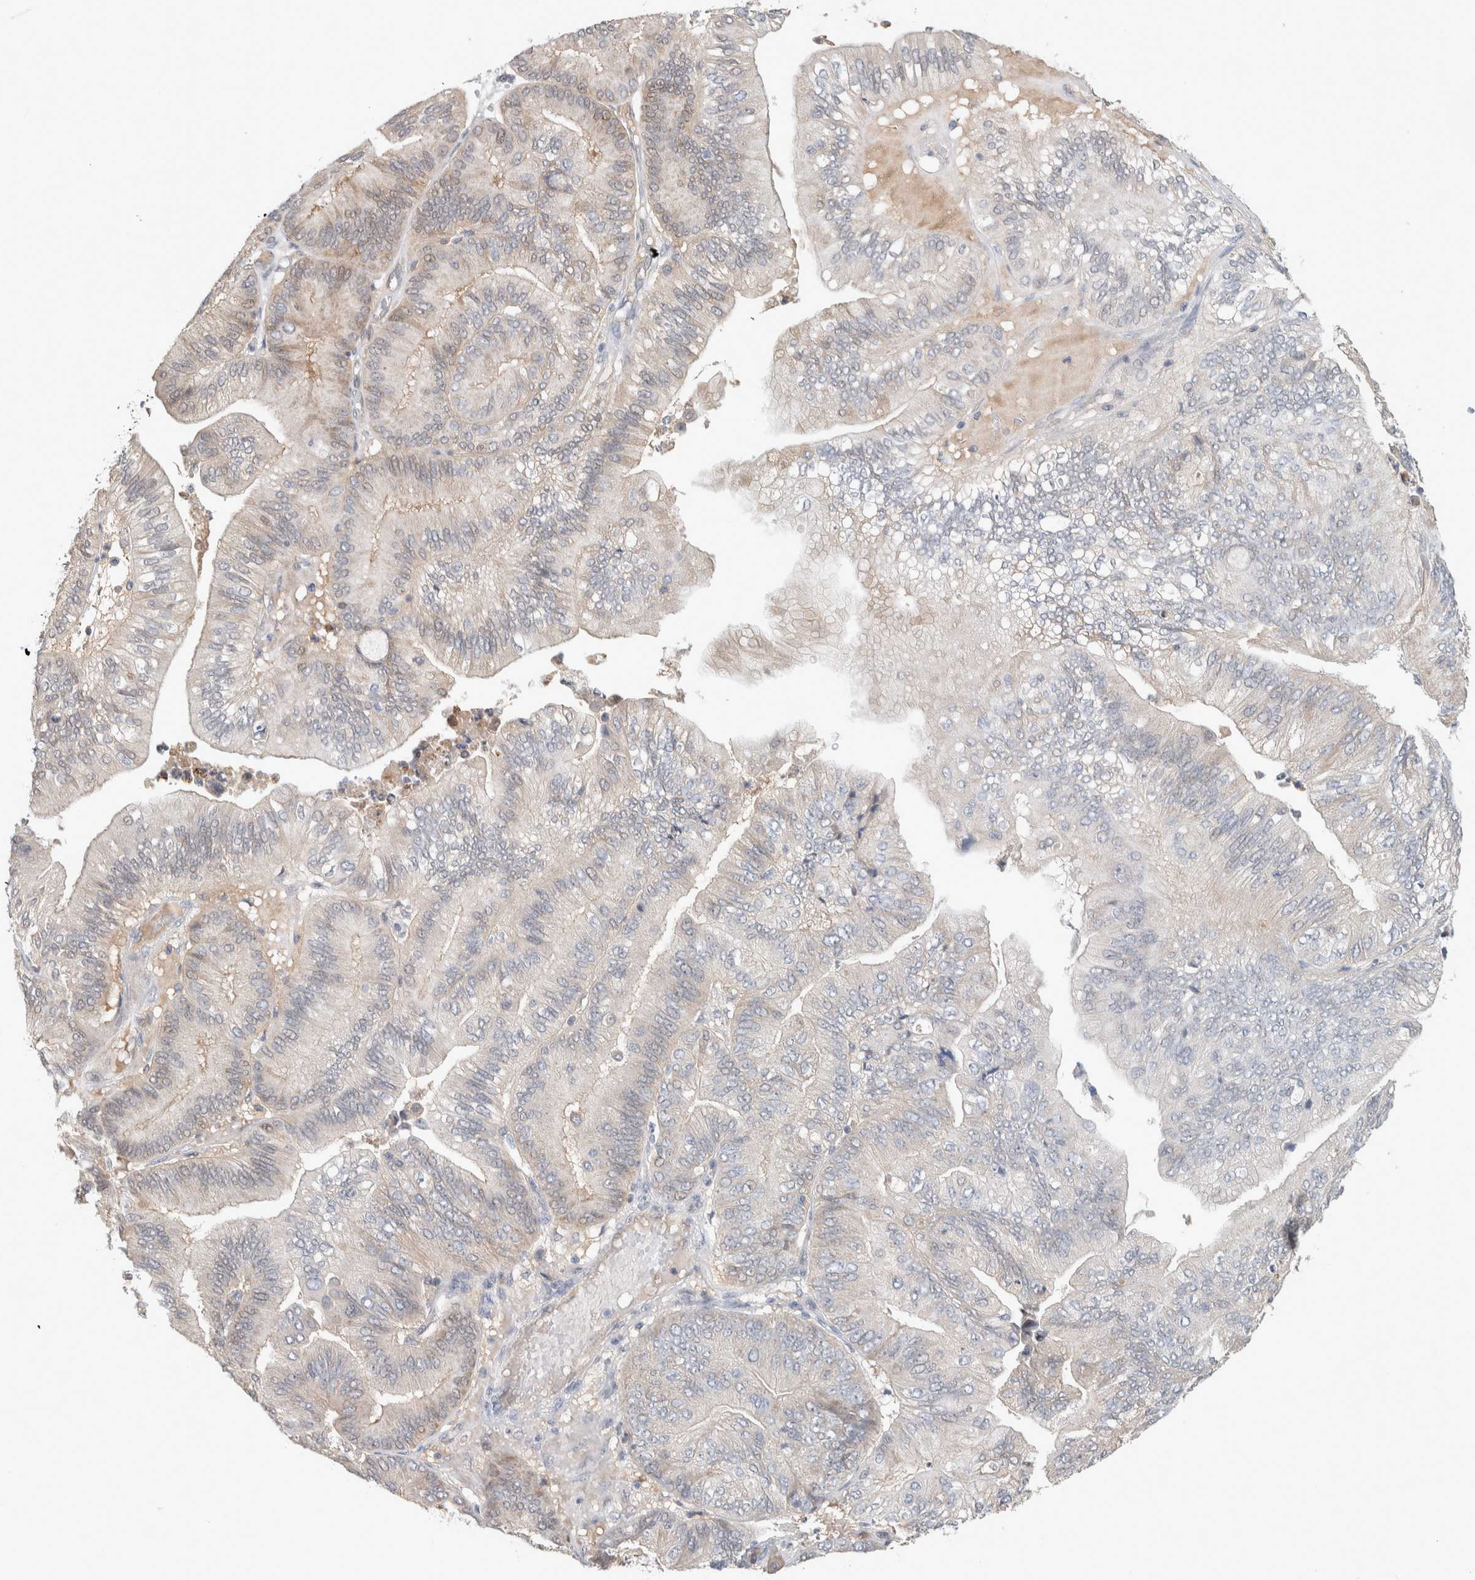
{"staining": {"intensity": "weak", "quantity": "<25%", "location": "cytoplasmic/membranous"}, "tissue": "ovarian cancer", "cell_type": "Tumor cells", "image_type": "cancer", "snomed": [{"axis": "morphology", "description": "Cystadenocarcinoma, mucinous, NOS"}, {"axis": "topography", "description": "Ovary"}], "caption": "The histopathology image demonstrates no significant staining in tumor cells of ovarian cancer. (DAB (3,3'-diaminobenzidine) IHC visualized using brightfield microscopy, high magnification).", "gene": "DEPTOR", "patient": {"sex": "female", "age": 61}}